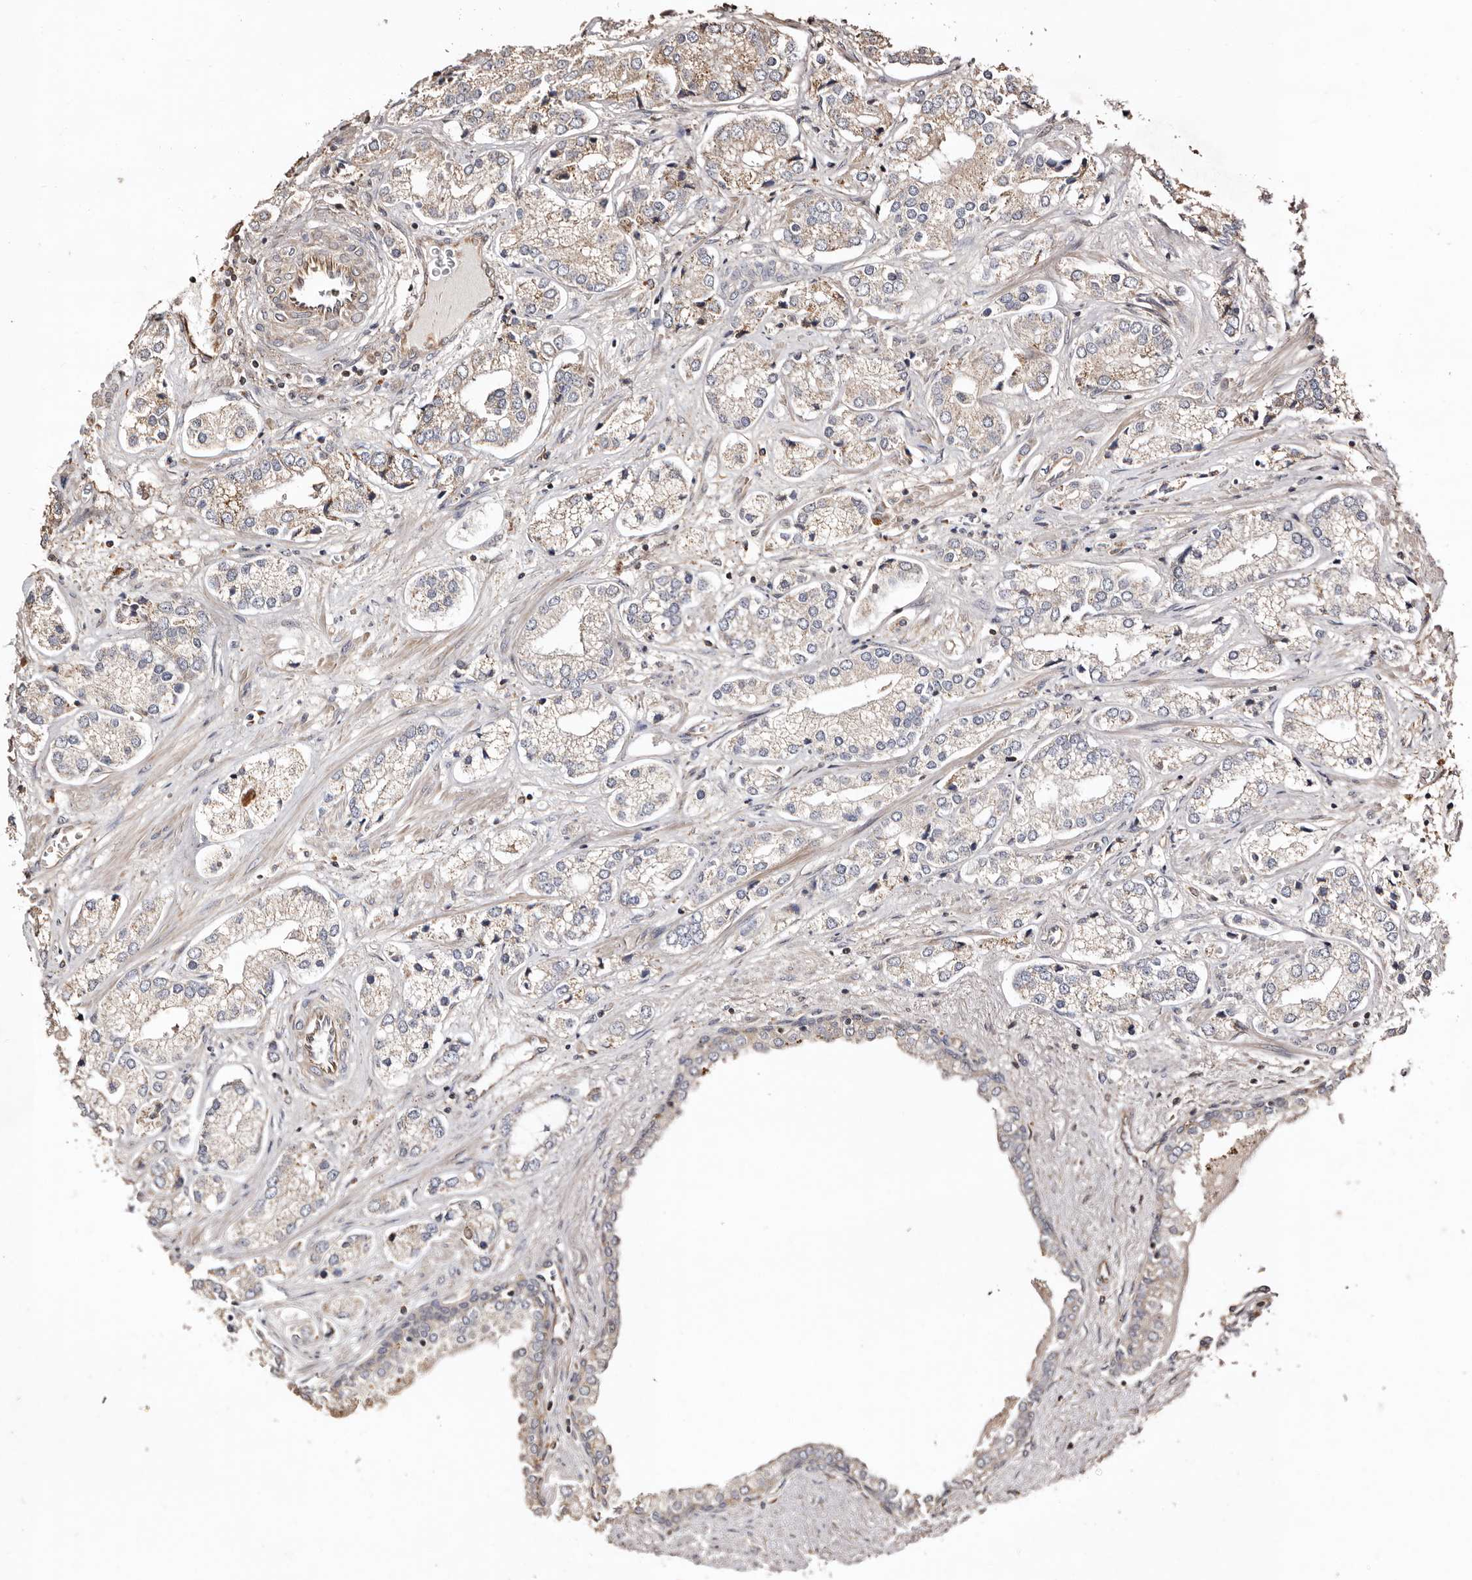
{"staining": {"intensity": "weak", "quantity": "<25%", "location": "cytoplasmic/membranous"}, "tissue": "prostate cancer", "cell_type": "Tumor cells", "image_type": "cancer", "snomed": [{"axis": "morphology", "description": "Adenocarcinoma, High grade"}, {"axis": "topography", "description": "Prostate"}], "caption": "Human high-grade adenocarcinoma (prostate) stained for a protein using immunohistochemistry (IHC) displays no positivity in tumor cells.", "gene": "MACC1", "patient": {"sex": "male", "age": 66}}